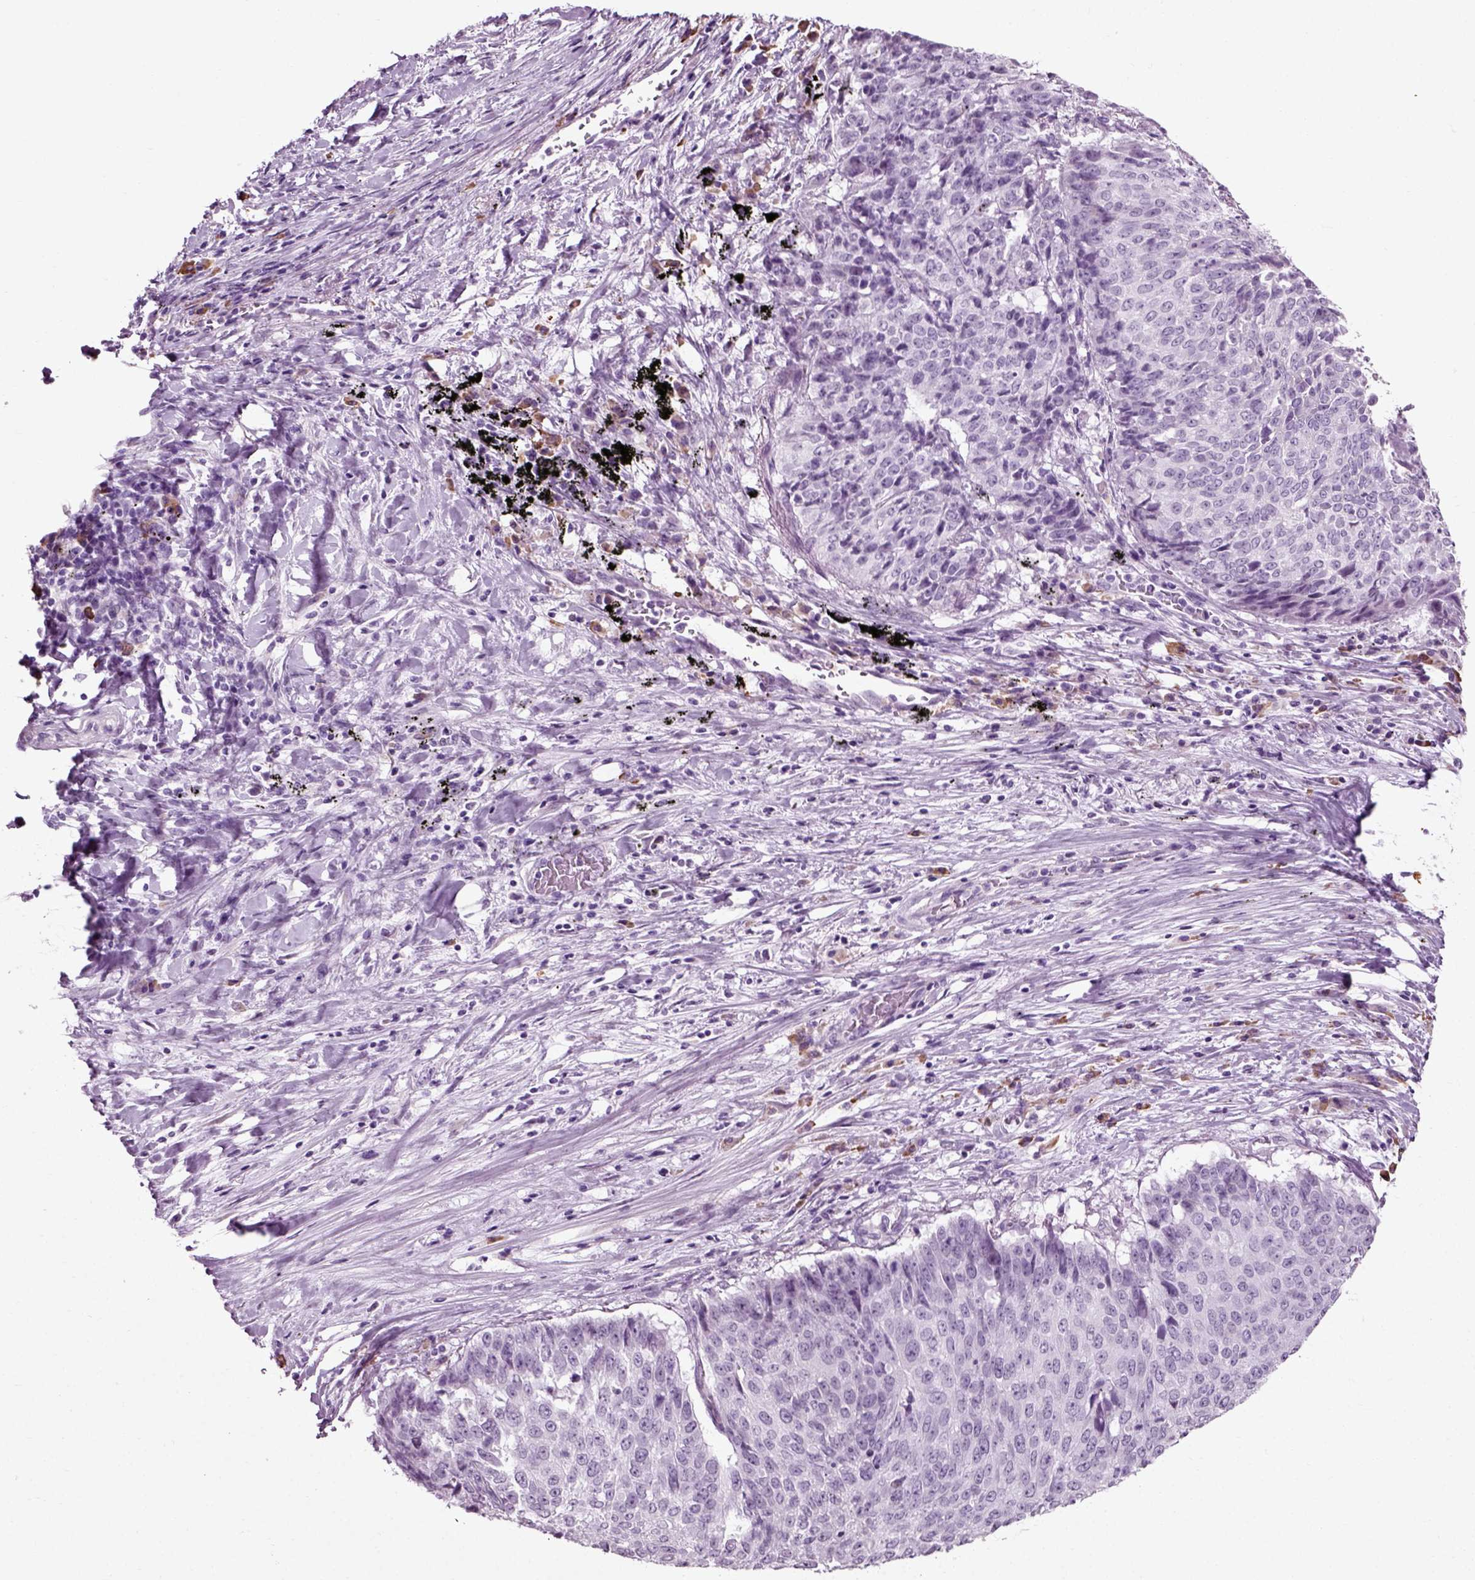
{"staining": {"intensity": "negative", "quantity": "none", "location": "none"}, "tissue": "lung cancer", "cell_type": "Tumor cells", "image_type": "cancer", "snomed": [{"axis": "morphology", "description": "Normal tissue, NOS"}, {"axis": "morphology", "description": "Squamous cell carcinoma, NOS"}, {"axis": "topography", "description": "Bronchus"}, {"axis": "topography", "description": "Lung"}], "caption": "Human lung cancer stained for a protein using immunohistochemistry (IHC) demonstrates no positivity in tumor cells.", "gene": "SLC26A8", "patient": {"sex": "male", "age": 64}}